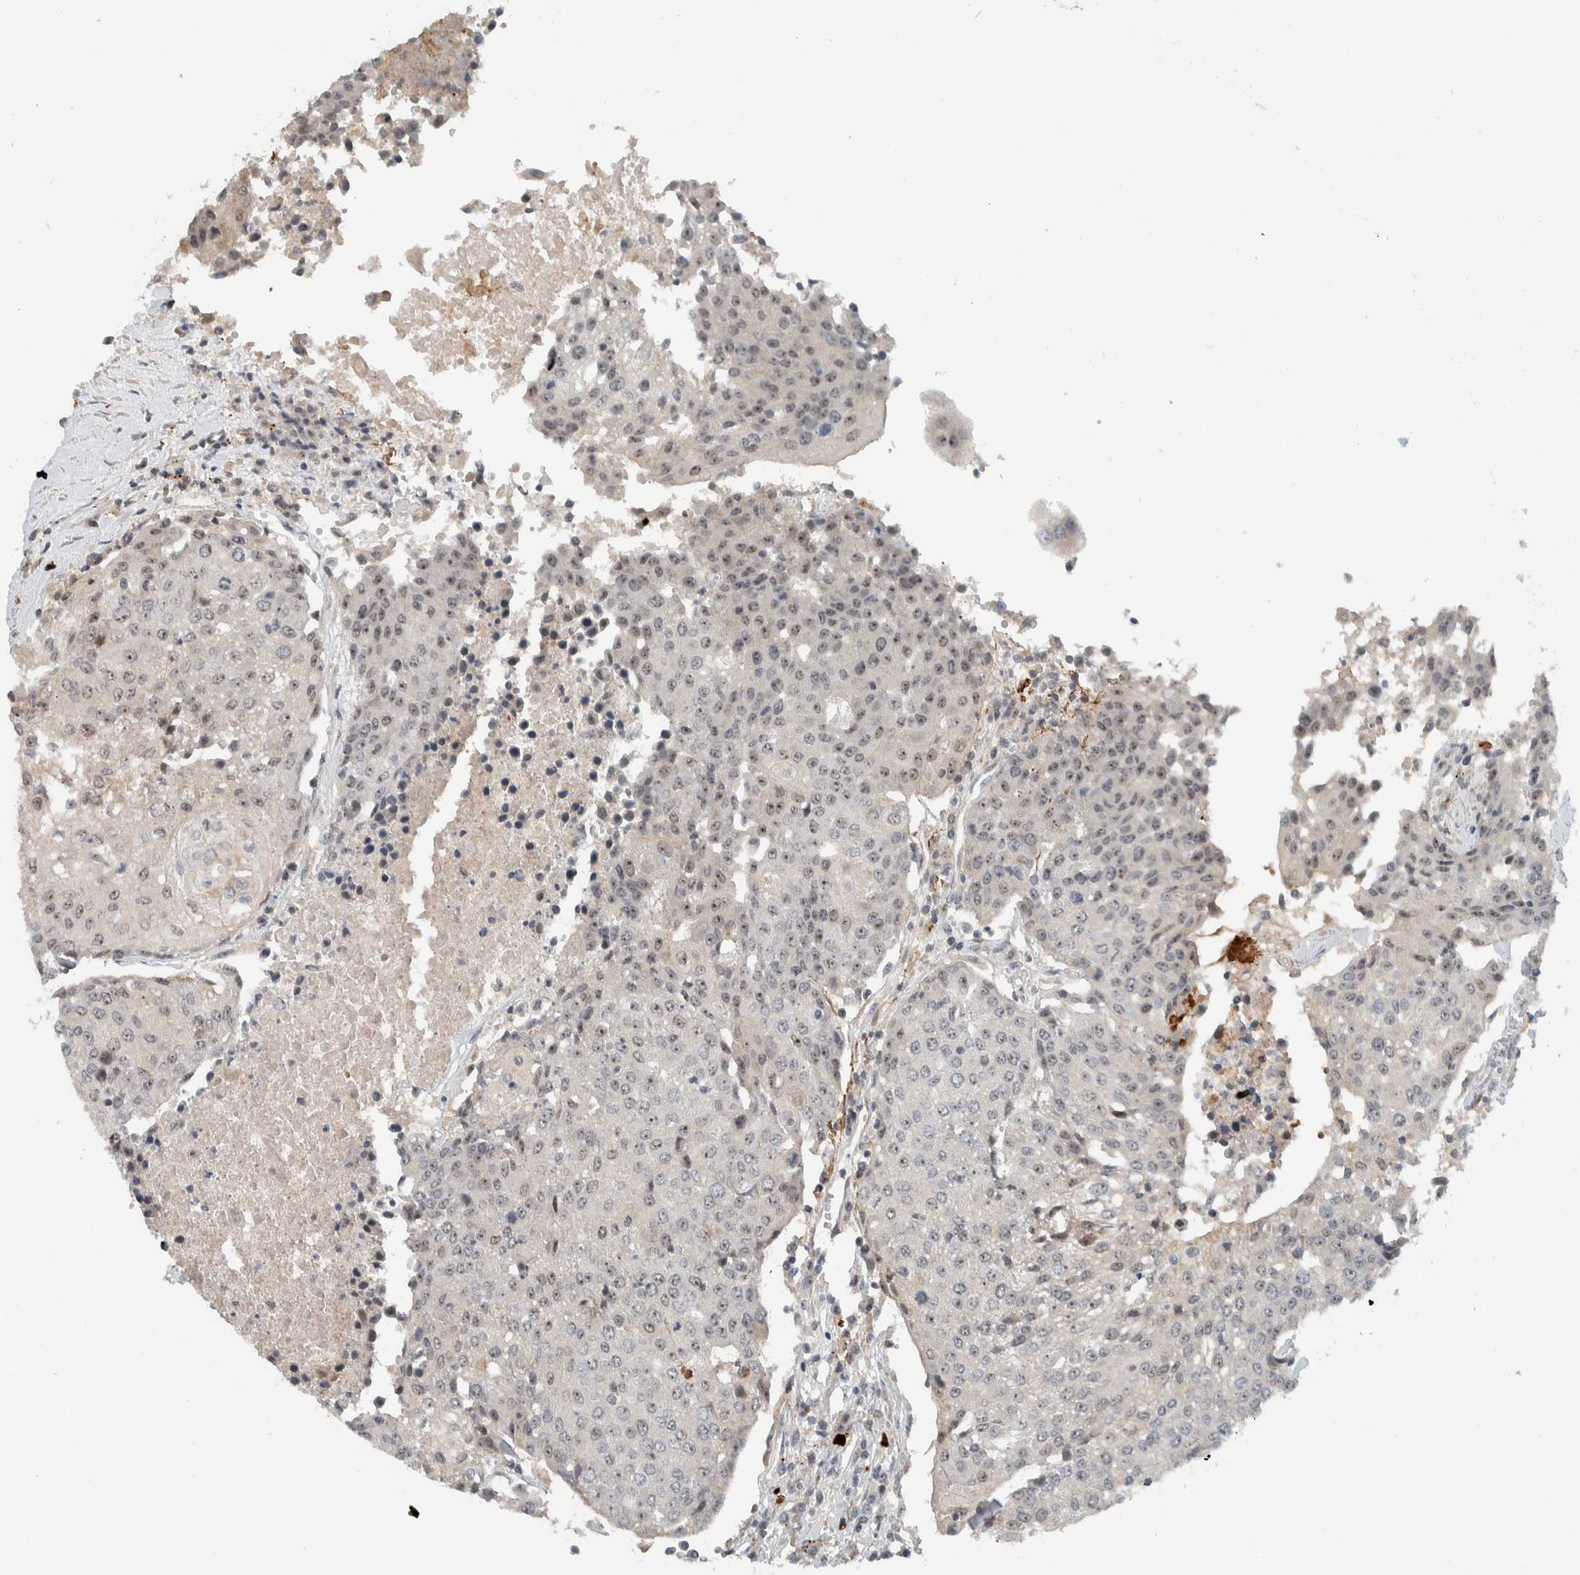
{"staining": {"intensity": "weak", "quantity": ">75%", "location": "nuclear"}, "tissue": "urothelial cancer", "cell_type": "Tumor cells", "image_type": "cancer", "snomed": [{"axis": "morphology", "description": "Urothelial carcinoma, High grade"}, {"axis": "topography", "description": "Urinary bladder"}], "caption": "This is a photomicrograph of IHC staining of urothelial cancer, which shows weak staining in the nuclear of tumor cells.", "gene": "ZFP91", "patient": {"sex": "female", "age": 85}}